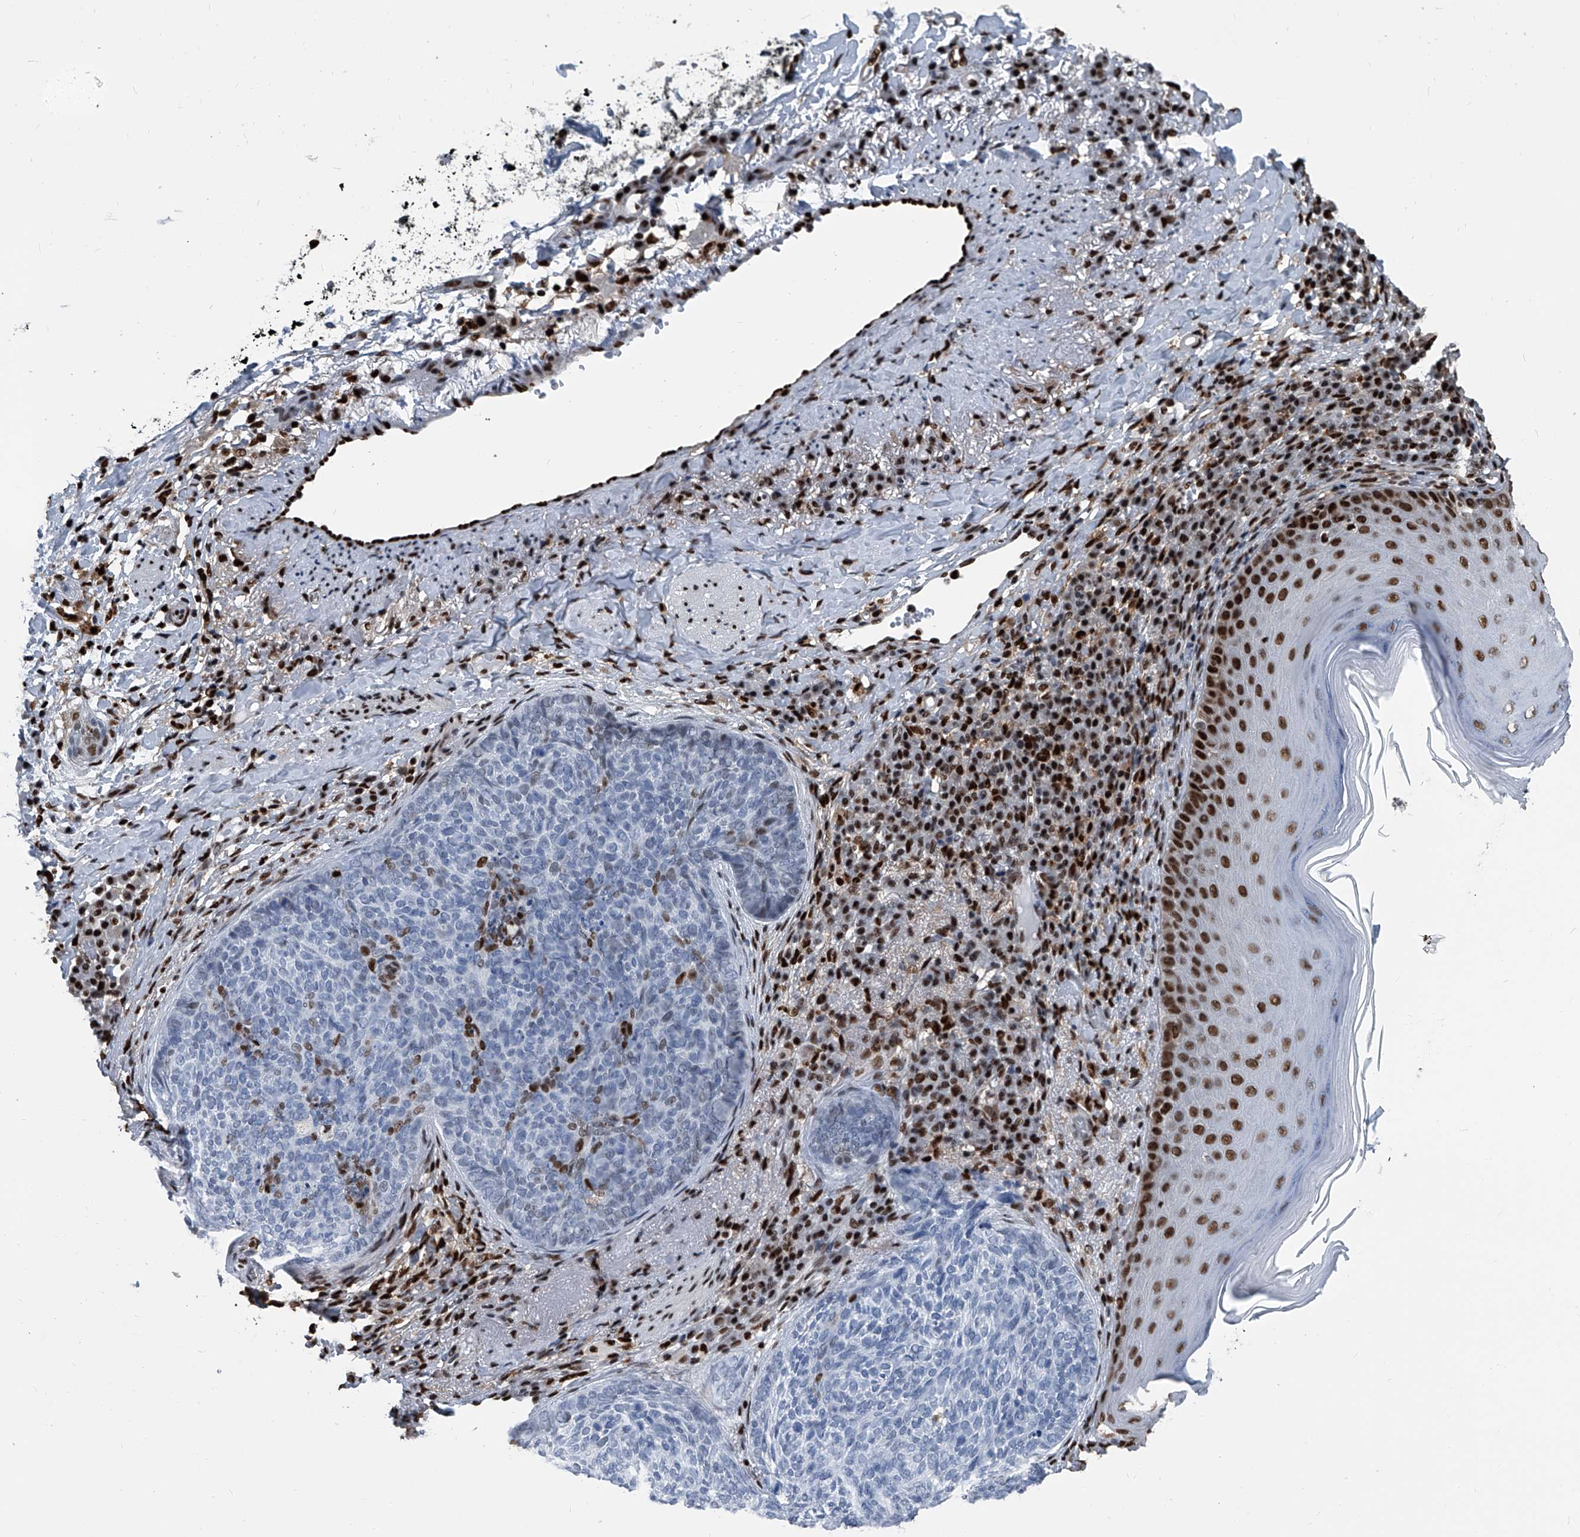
{"staining": {"intensity": "negative", "quantity": "none", "location": "none"}, "tissue": "skin cancer", "cell_type": "Tumor cells", "image_type": "cancer", "snomed": [{"axis": "morphology", "description": "Basal cell carcinoma"}, {"axis": "topography", "description": "Skin"}], "caption": "Immunohistochemistry of skin basal cell carcinoma exhibits no expression in tumor cells. (DAB immunohistochemistry (IHC) visualized using brightfield microscopy, high magnification).", "gene": "FKBP5", "patient": {"sex": "male", "age": 85}}